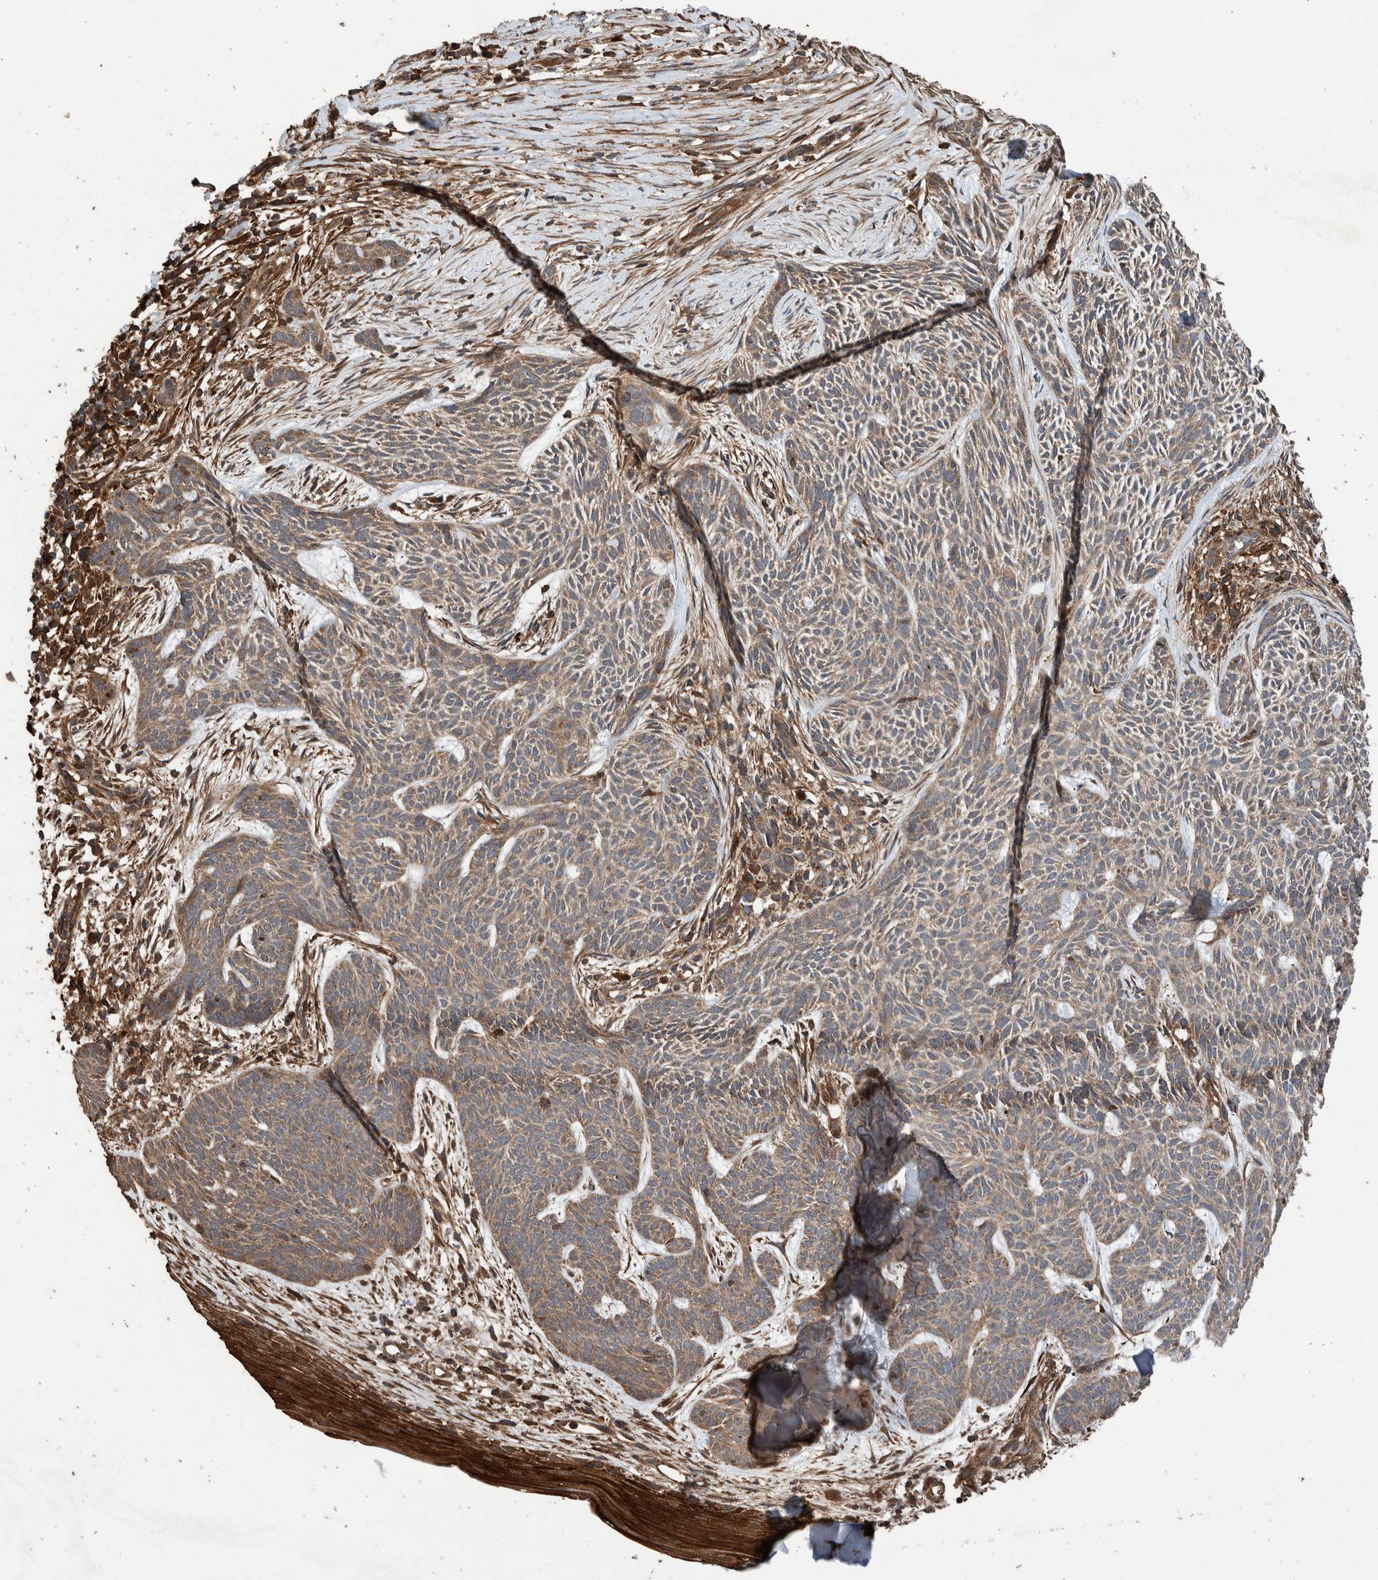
{"staining": {"intensity": "weak", "quantity": ">75%", "location": "cytoplasmic/membranous"}, "tissue": "skin cancer", "cell_type": "Tumor cells", "image_type": "cancer", "snomed": [{"axis": "morphology", "description": "Basal cell carcinoma"}, {"axis": "topography", "description": "Skin"}], "caption": "This is an image of immunohistochemistry (IHC) staining of skin cancer (basal cell carcinoma), which shows weak staining in the cytoplasmic/membranous of tumor cells.", "gene": "TRIM16", "patient": {"sex": "female", "age": 59}}